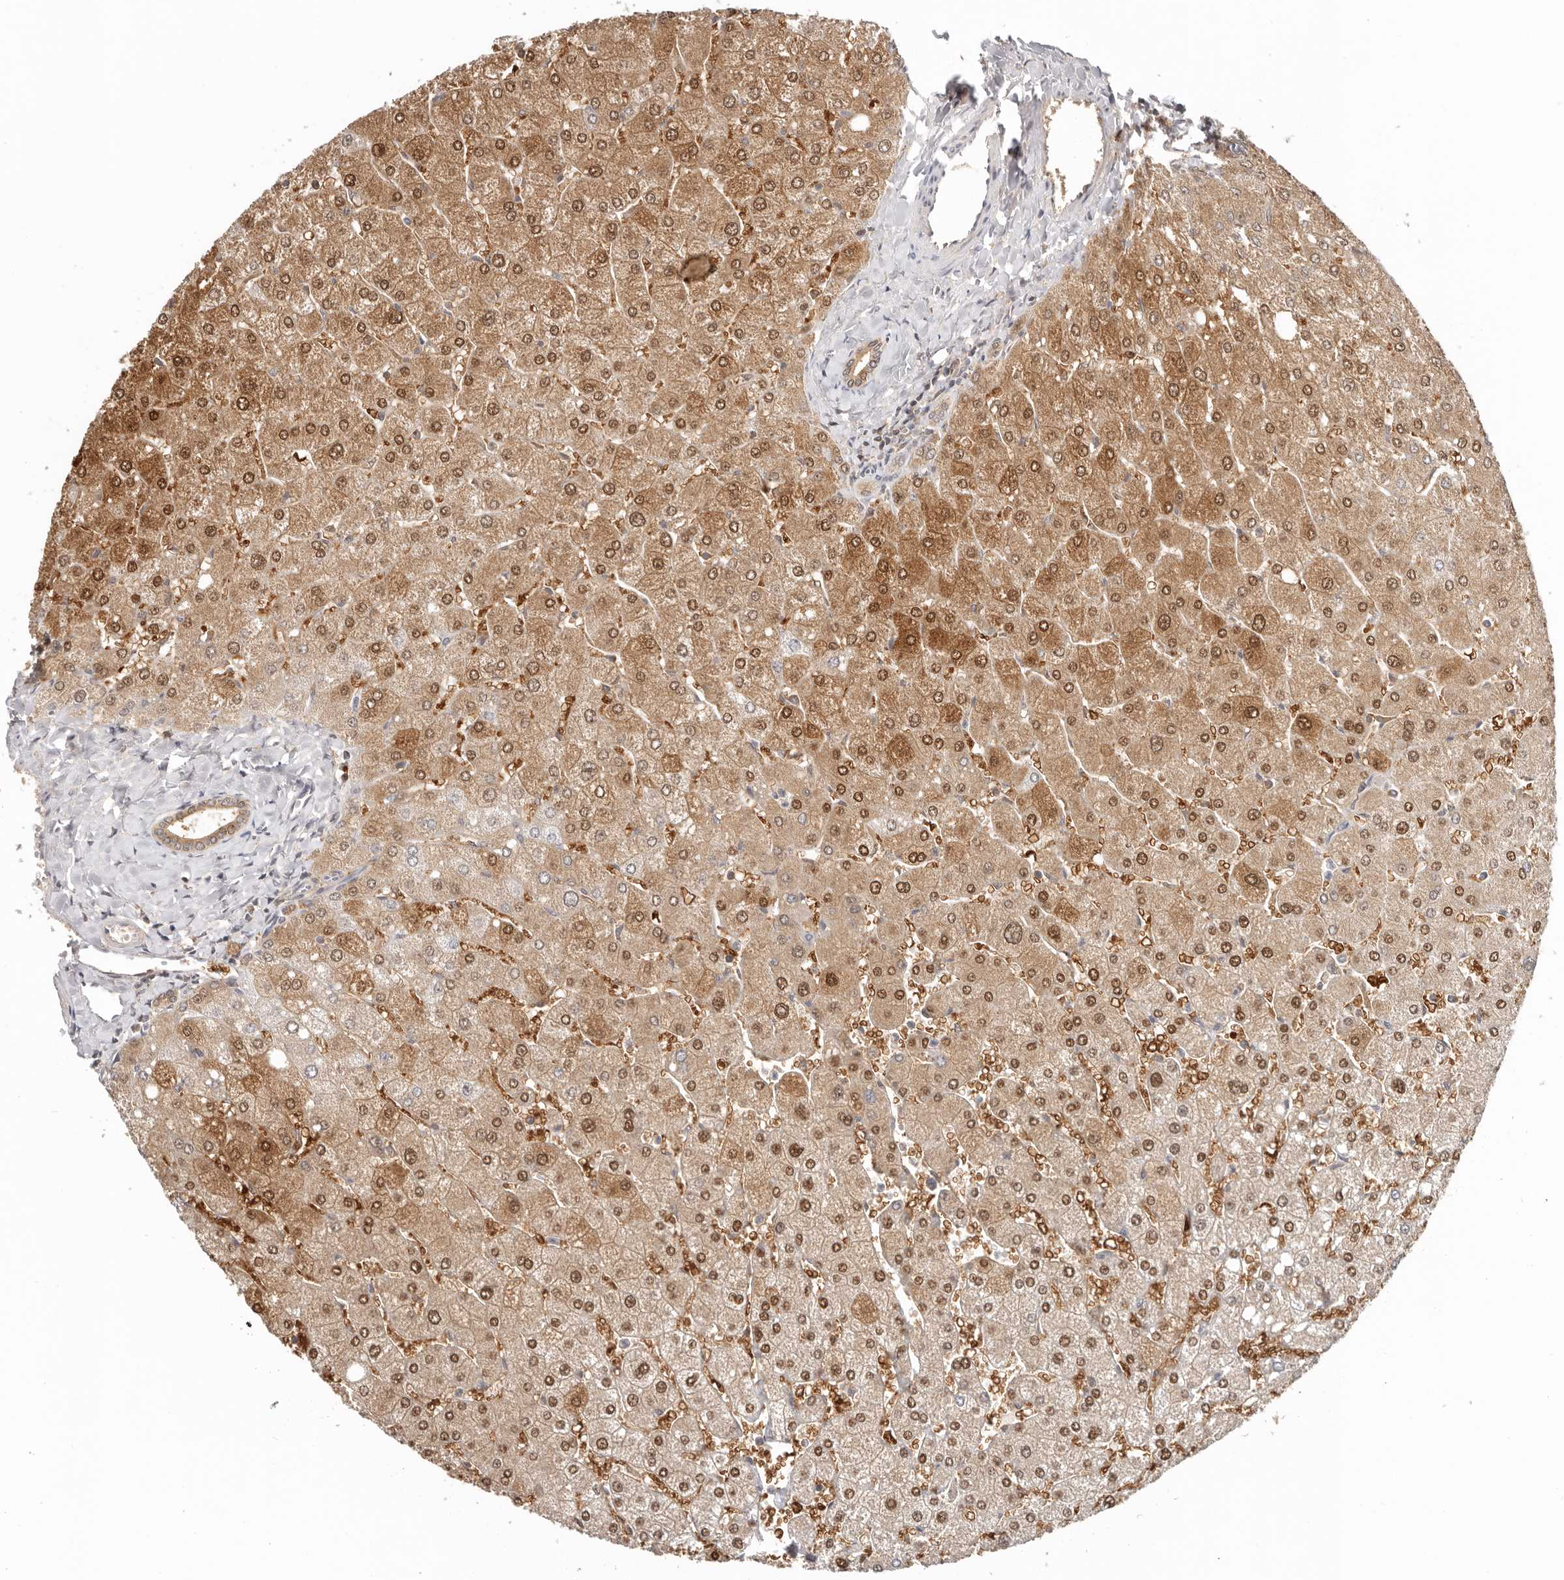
{"staining": {"intensity": "moderate", "quantity": ">75%", "location": "cytoplasmic/membranous,nuclear"}, "tissue": "liver", "cell_type": "Cholangiocytes", "image_type": "normal", "snomed": [{"axis": "morphology", "description": "Normal tissue, NOS"}, {"axis": "topography", "description": "Liver"}], "caption": "Cholangiocytes exhibit medium levels of moderate cytoplasmic/membranous,nuclear expression in approximately >75% of cells in benign liver.", "gene": "LARP7", "patient": {"sex": "male", "age": 55}}